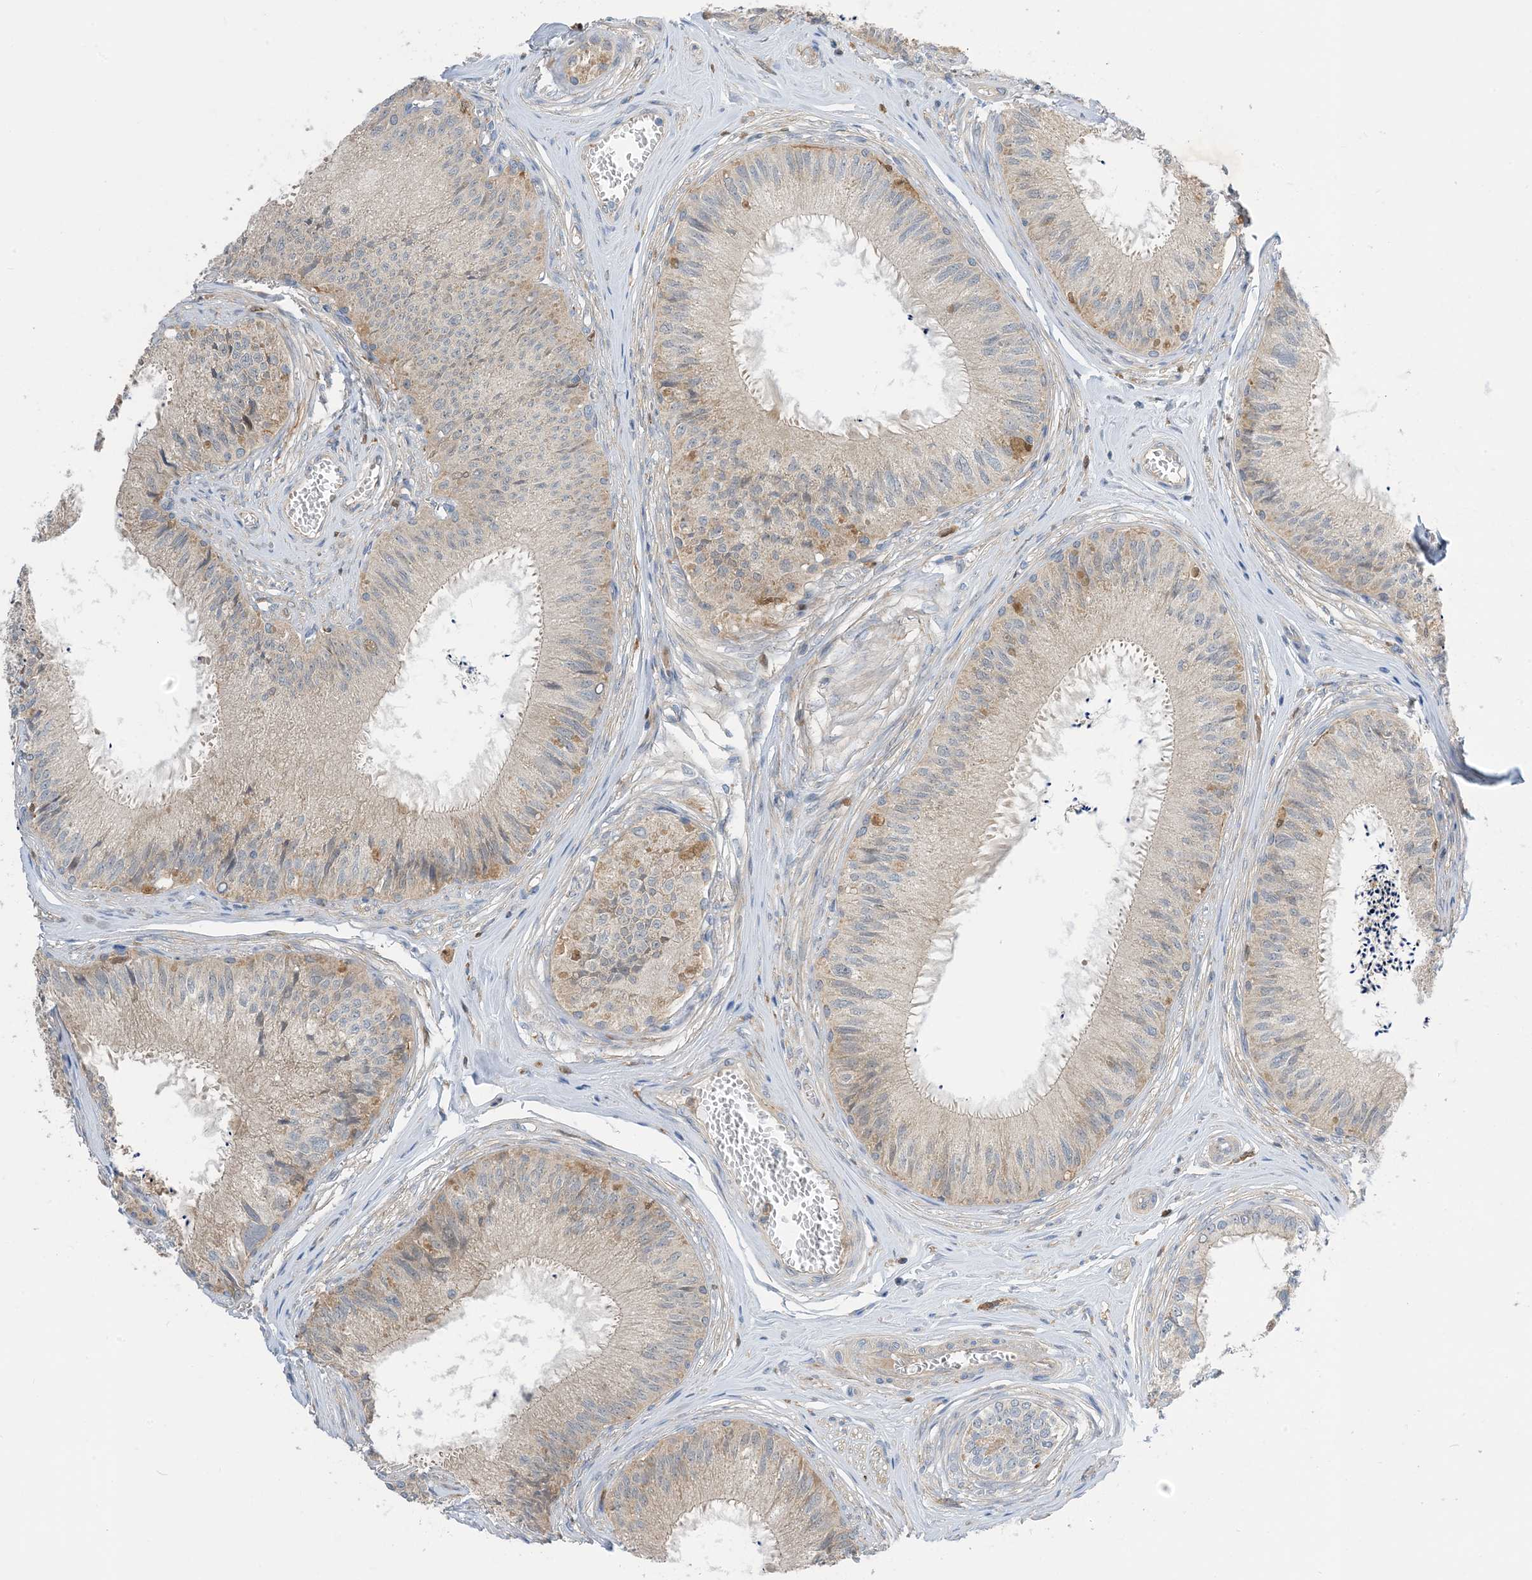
{"staining": {"intensity": "weak", "quantity": "25%-75%", "location": "cytoplasmic/membranous"}, "tissue": "epididymis", "cell_type": "Glandular cells", "image_type": "normal", "snomed": [{"axis": "morphology", "description": "Normal tissue, NOS"}, {"axis": "topography", "description": "Epididymis"}], "caption": "Protein staining reveals weak cytoplasmic/membranous positivity in approximately 25%-75% of glandular cells in normal epididymis.", "gene": "NAGK", "patient": {"sex": "male", "age": 79}}